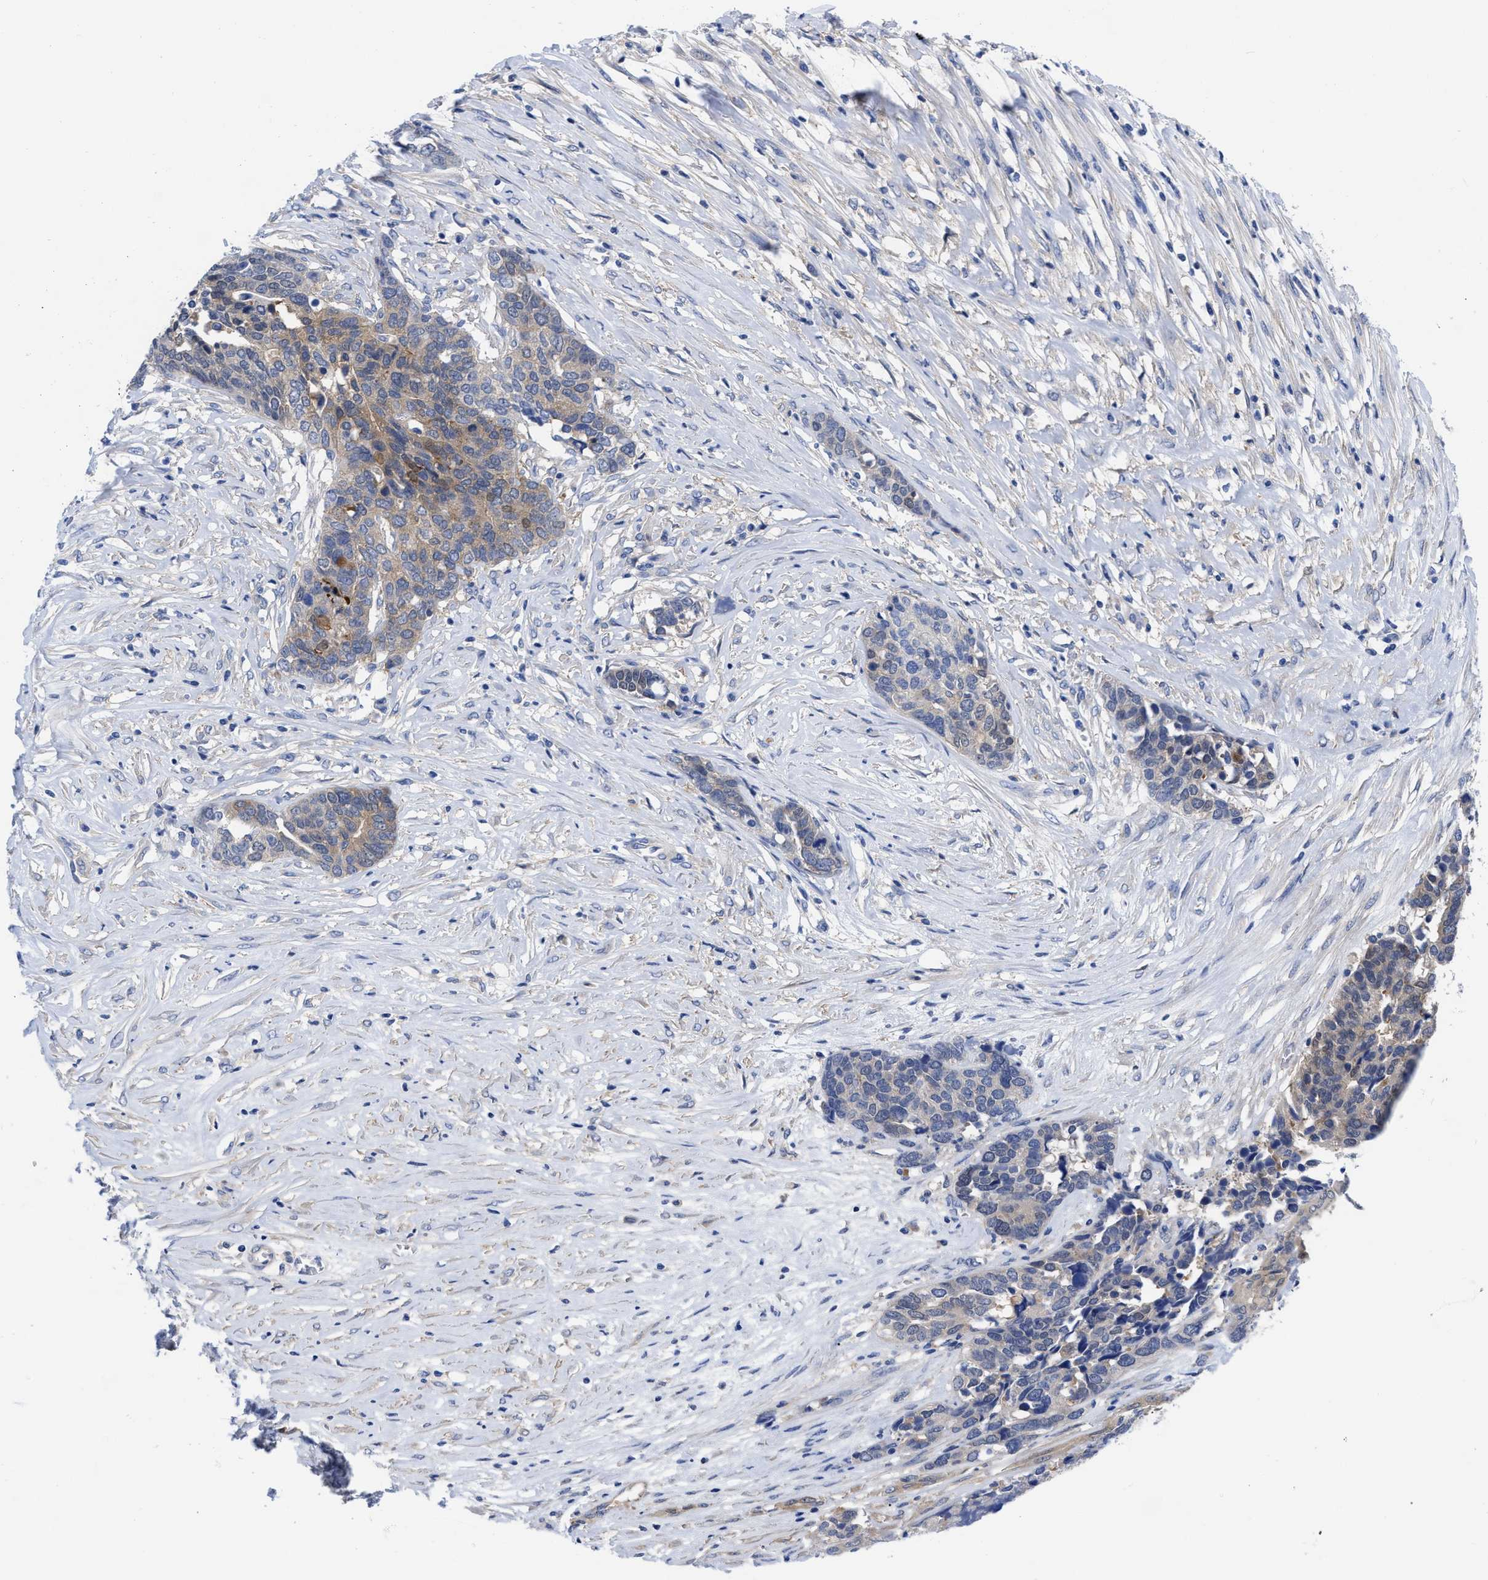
{"staining": {"intensity": "moderate", "quantity": "<25%", "location": "cytoplasmic/membranous"}, "tissue": "ovarian cancer", "cell_type": "Tumor cells", "image_type": "cancer", "snomed": [{"axis": "morphology", "description": "Cystadenocarcinoma, serous, NOS"}, {"axis": "topography", "description": "Ovary"}], "caption": "Immunohistochemistry histopathology image of ovarian cancer (serous cystadenocarcinoma) stained for a protein (brown), which displays low levels of moderate cytoplasmic/membranous positivity in about <25% of tumor cells.", "gene": "RBKS", "patient": {"sex": "female", "age": 44}}